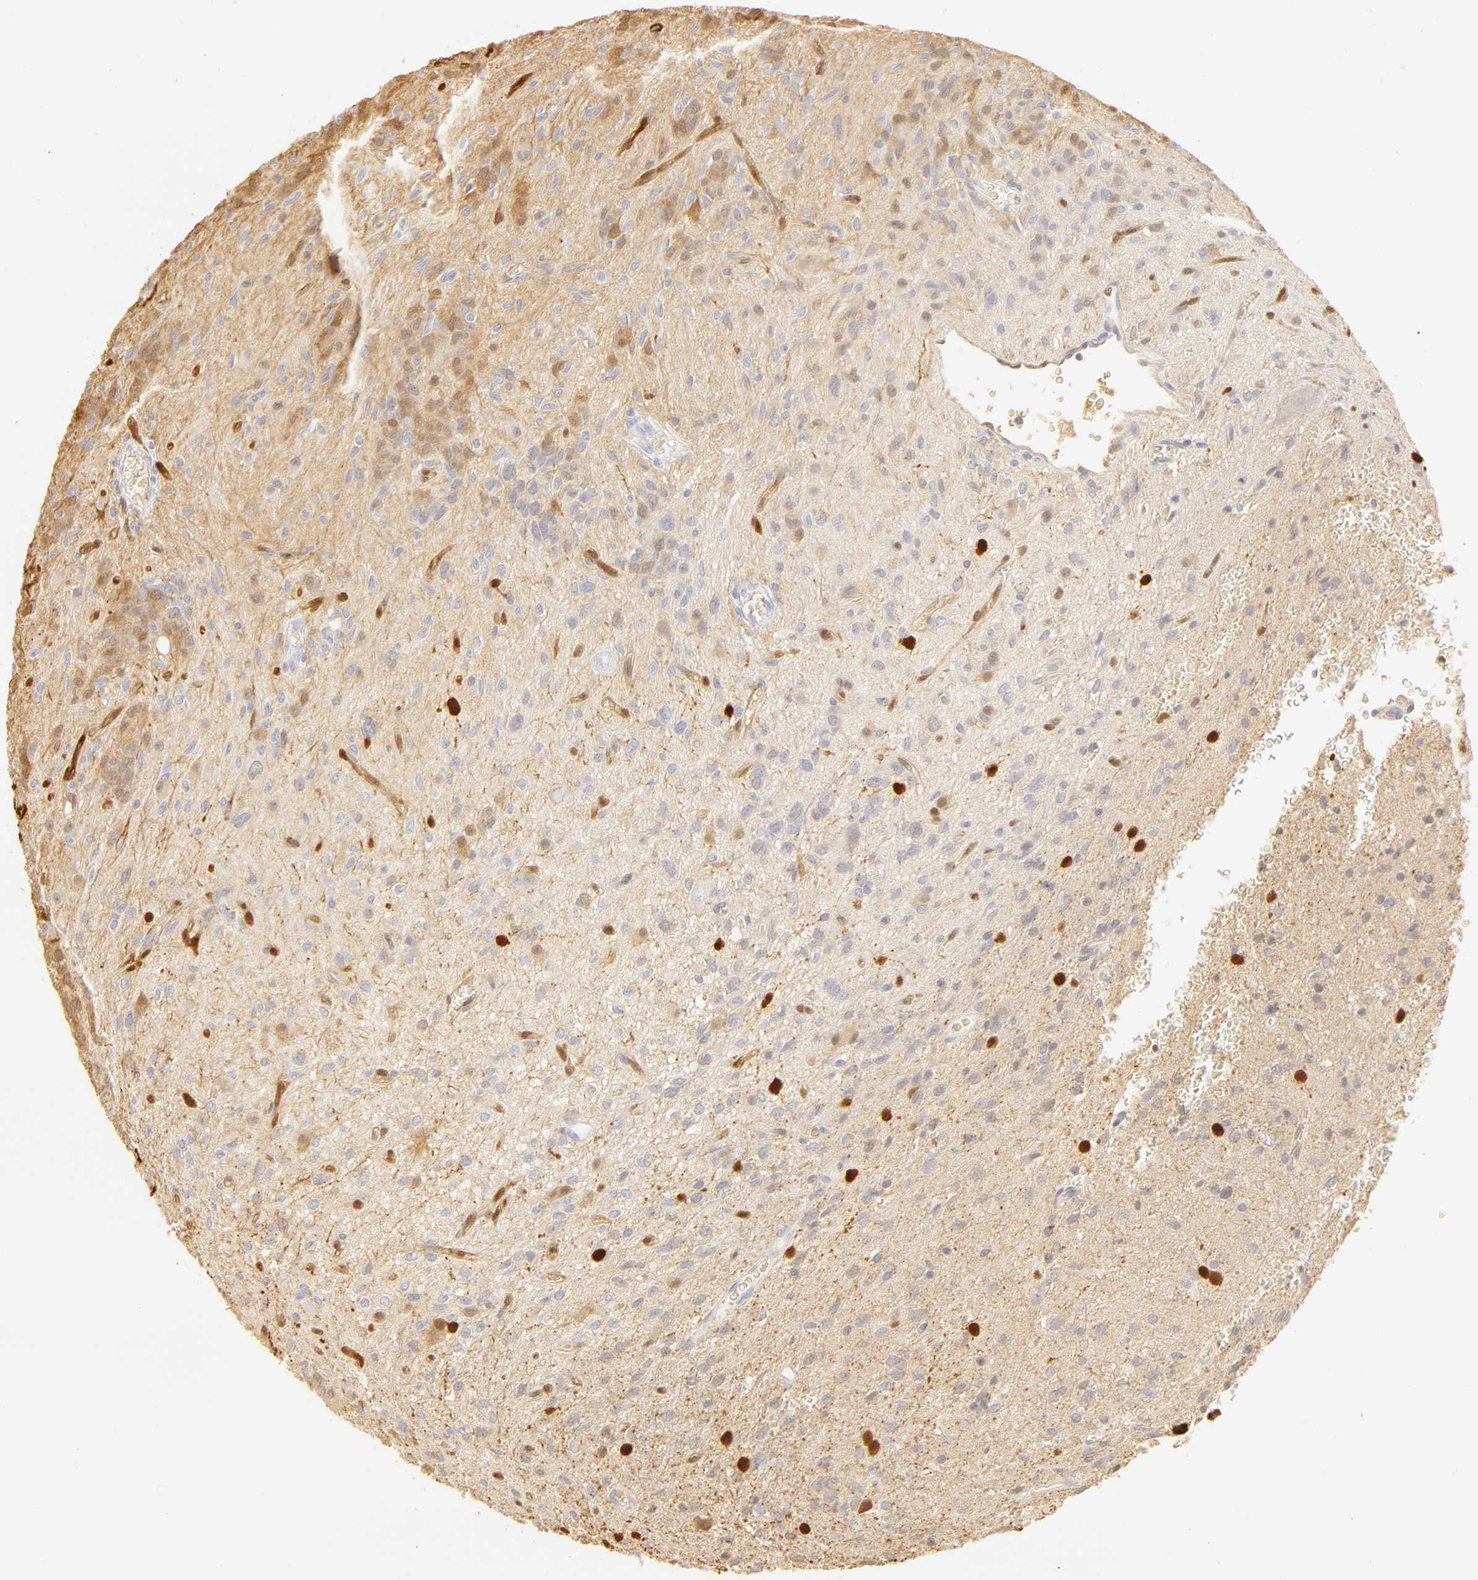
{"staining": {"intensity": "moderate", "quantity": "25%-75%", "location": "nuclear"}, "tissue": "glioma", "cell_type": "Tumor cells", "image_type": "cancer", "snomed": [{"axis": "morphology", "description": "Glioma, malignant, Low grade"}, {"axis": "topography", "description": "Brain"}], "caption": "A brown stain shows moderate nuclear staining of a protein in human glioma tumor cells.", "gene": "CA2", "patient": {"sex": "female", "age": 15}}